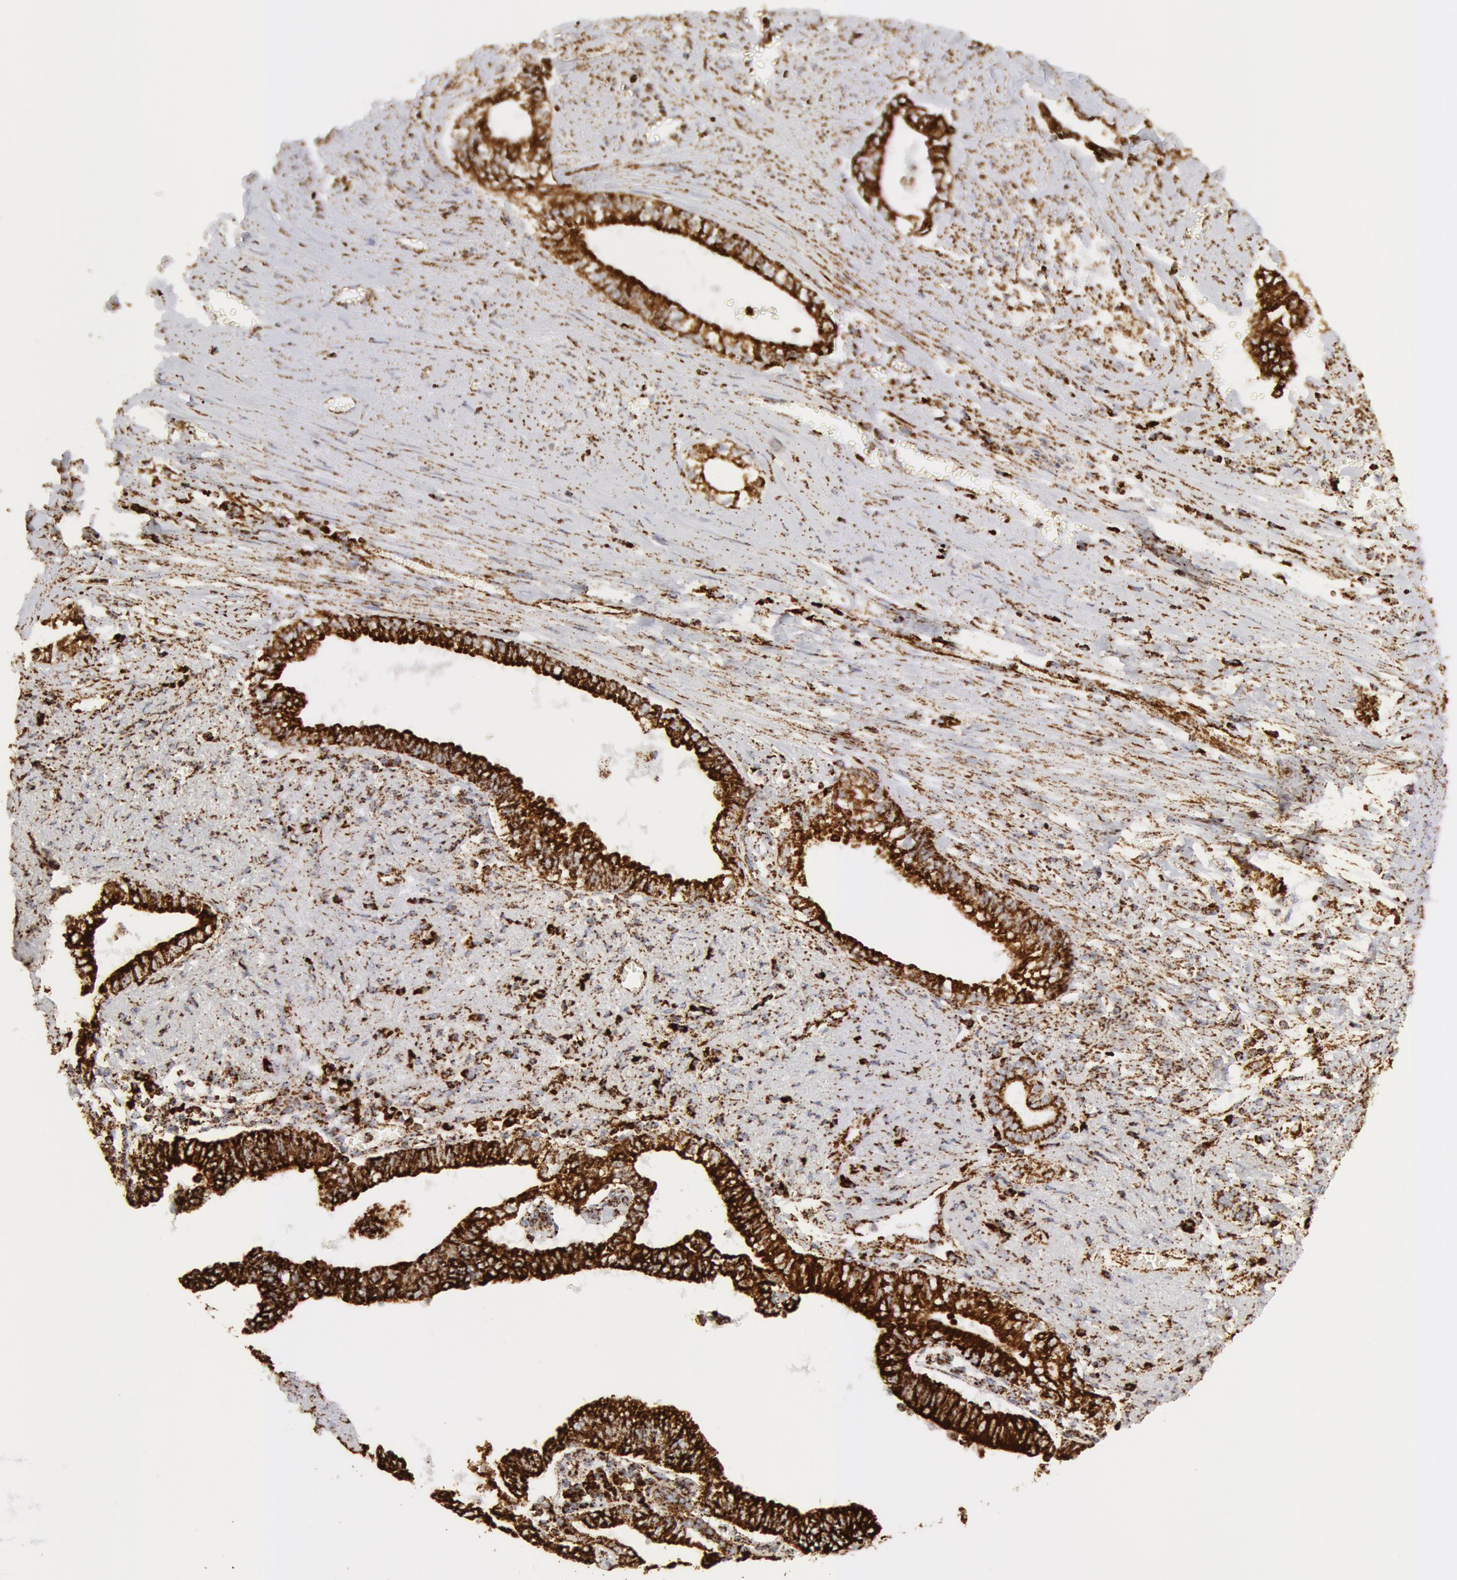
{"staining": {"intensity": "moderate", "quantity": ">75%", "location": "cytoplasmic/membranous"}, "tissue": "liver cancer", "cell_type": "Tumor cells", "image_type": "cancer", "snomed": [{"axis": "morphology", "description": "Cholangiocarcinoma"}, {"axis": "topography", "description": "Liver"}], "caption": "Protein staining of liver cholangiocarcinoma tissue reveals moderate cytoplasmic/membranous expression in about >75% of tumor cells.", "gene": "ATP5F1B", "patient": {"sex": "male", "age": 57}}